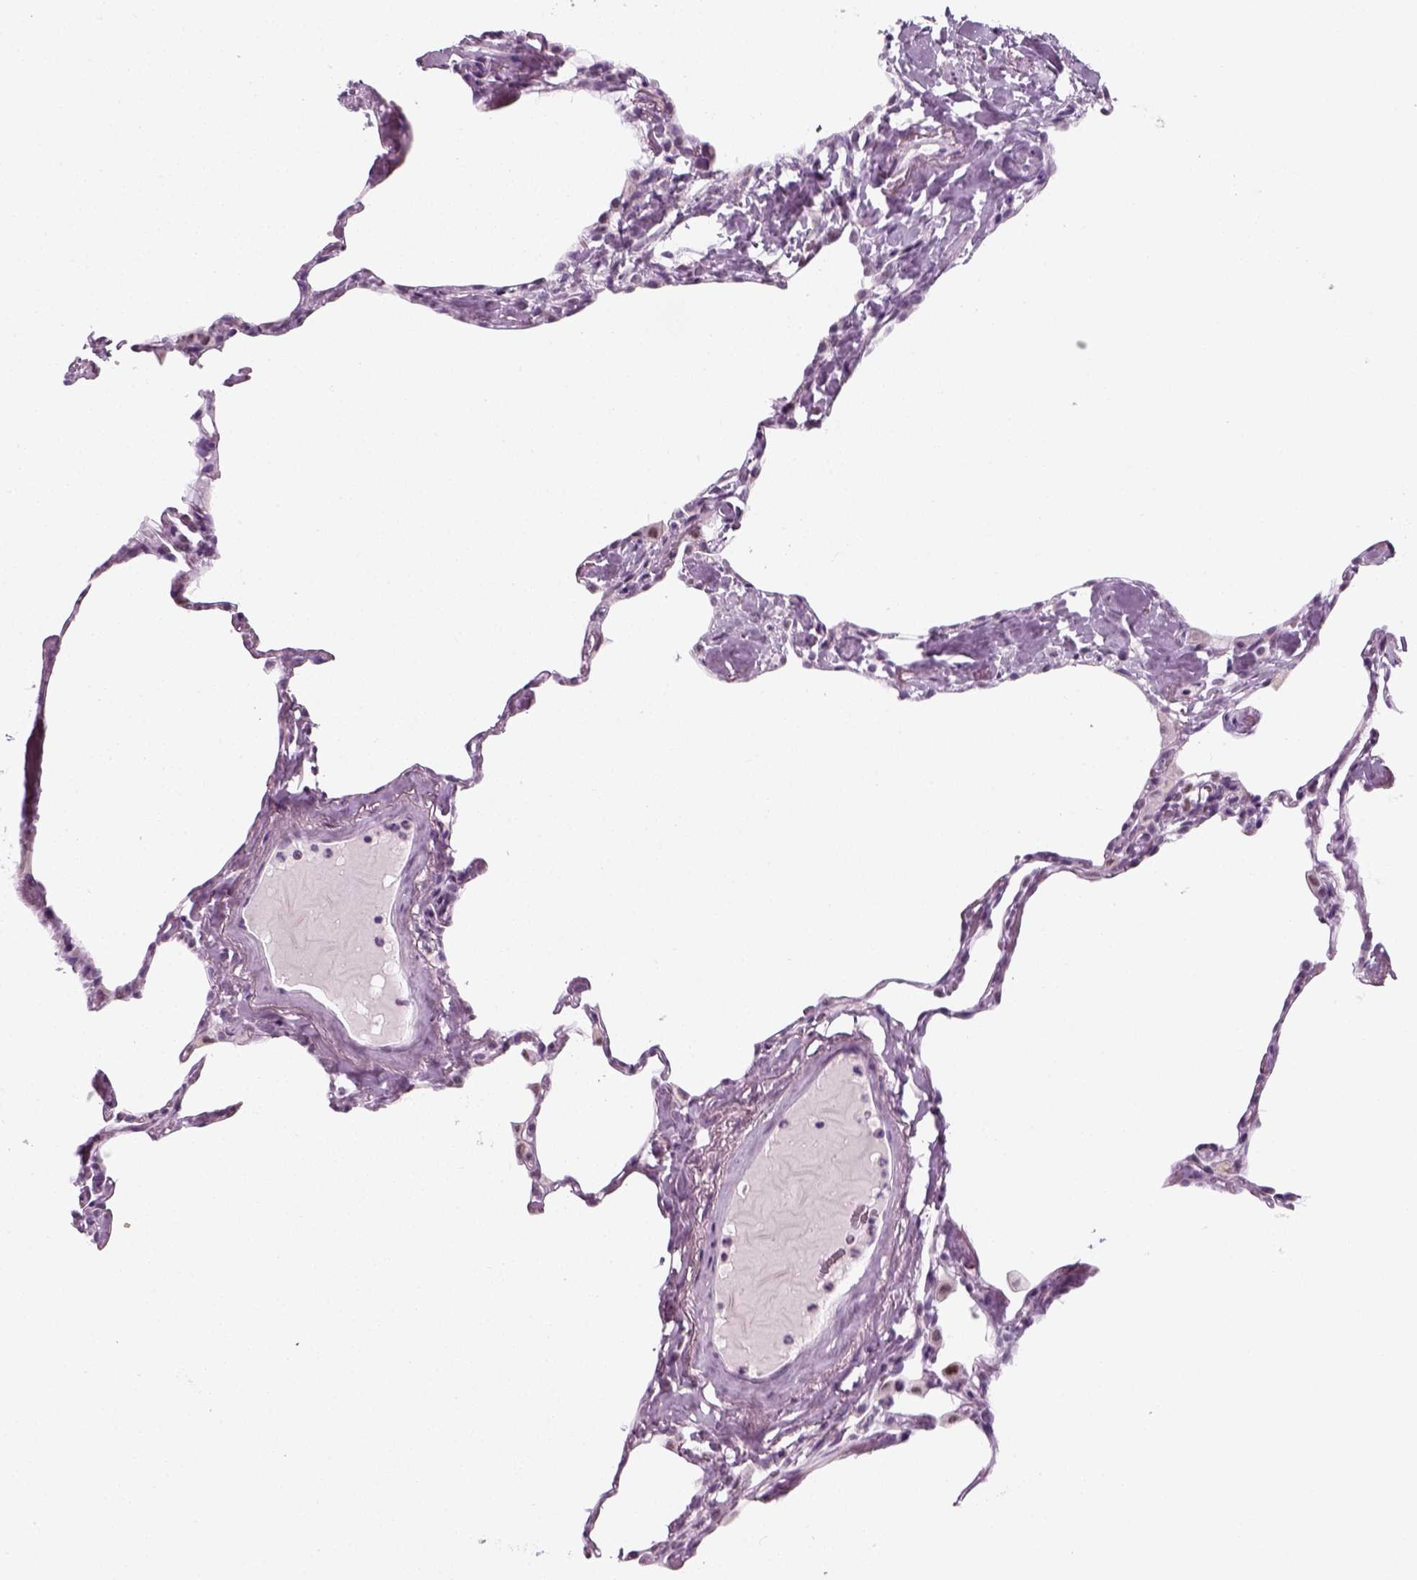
{"staining": {"intensity": "negative", "quantity": "none", "location": "none"}, "tissue": "lung", "cell_type": "Alveolar cells", "image_type": "normal", "snomed": [{"axis": "morphology", "description": "Normal tissue, NOS"}, {"axis": "topography", "description": "Lung"}], "caption": "The immunohistochemistry (IHC) micrograph has no significant staining in alveolar cells of lung.", "gene": "KRT75", "patient": {"sex": "male", "age": 65}}